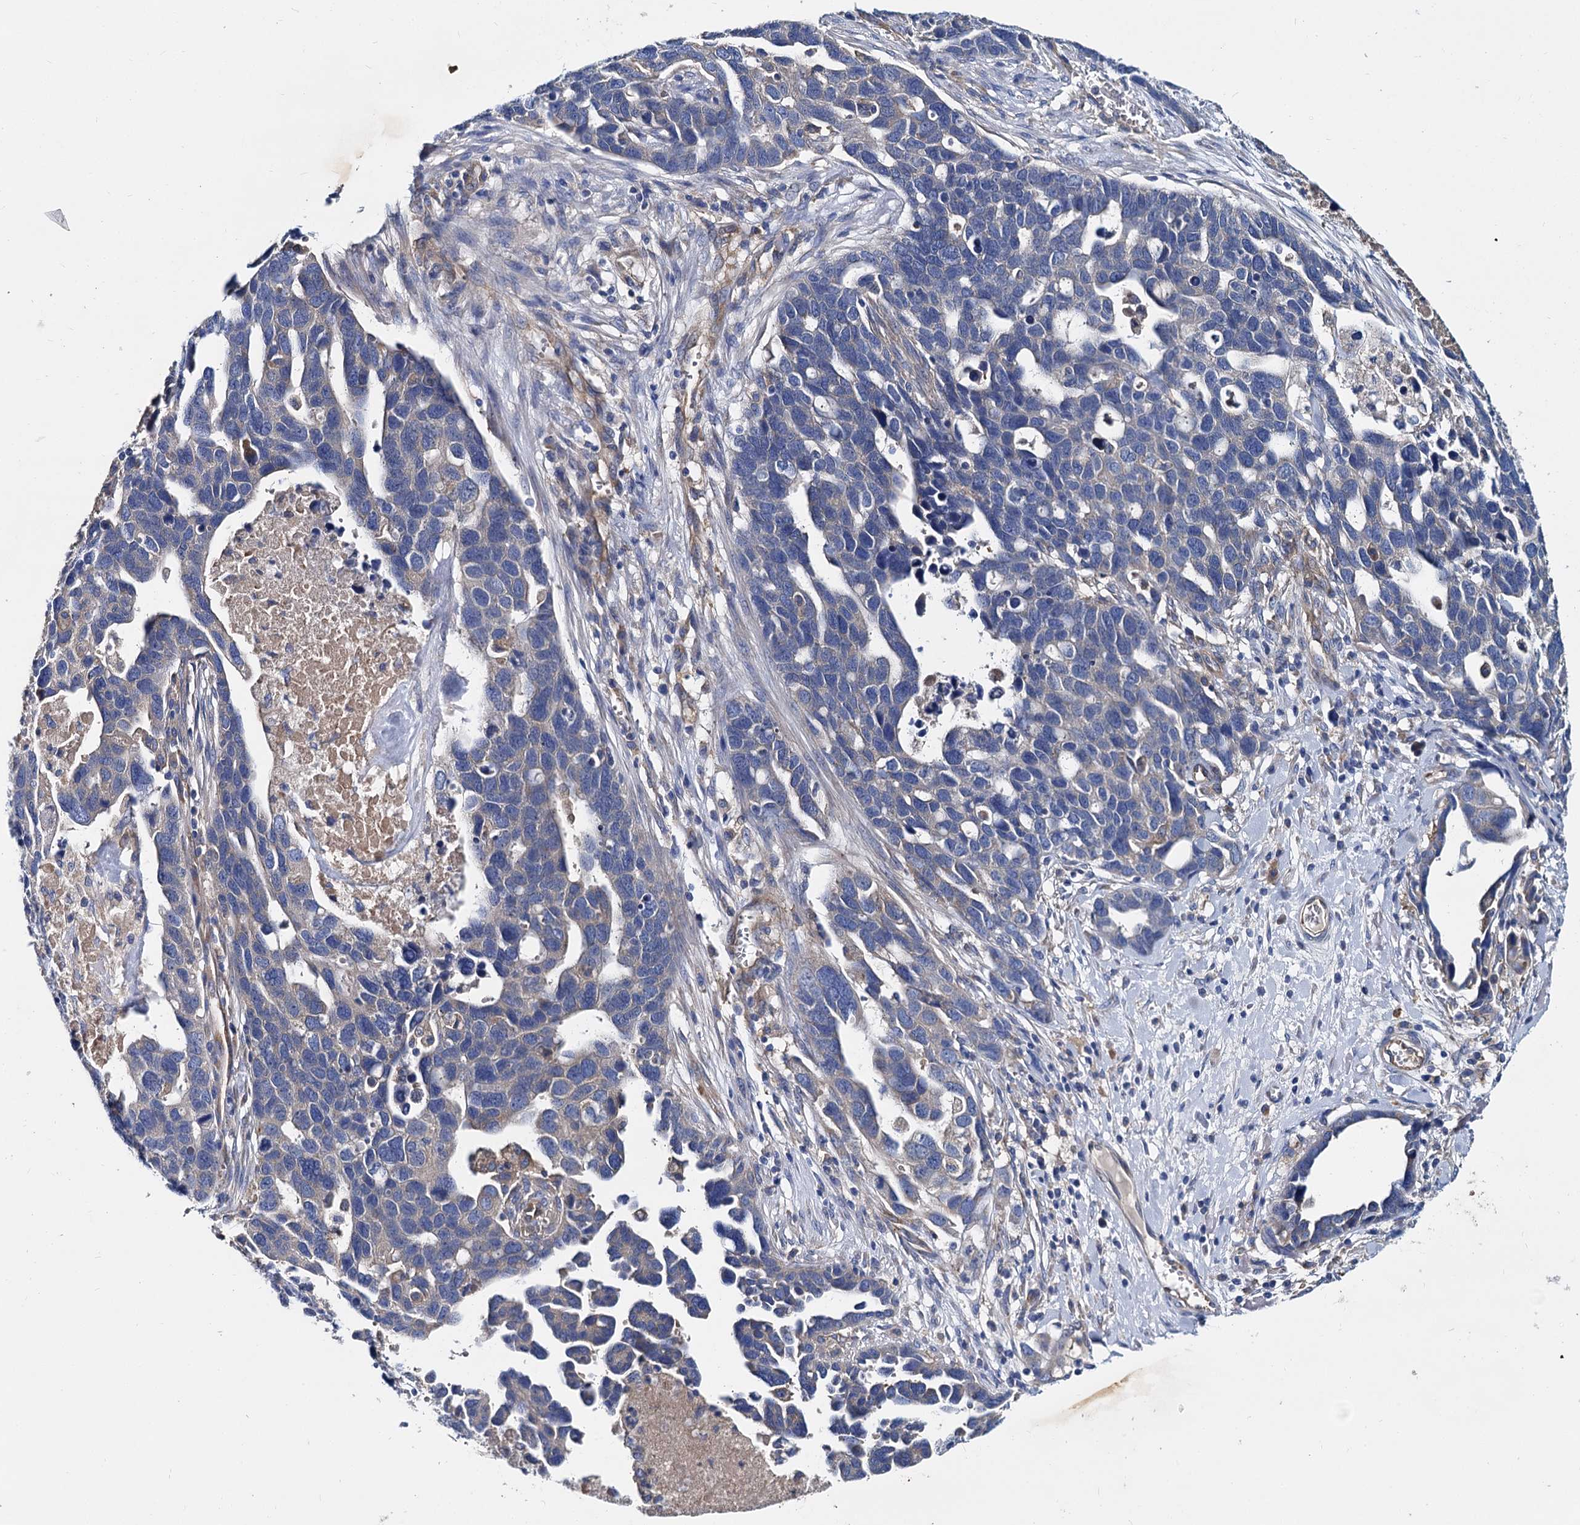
{"staining": {"intensity": "weak", "quantity": "<25%", "location": "cytoplasmic/membranous"}, "tissue": "ovarian cancer", "cell_type": "Tumor cells", "image_type": "cancer", "snomed": [{"axis": "morphology", "description": "Cystadenocarcinoma, serous, NOS"}, {"axis": "topography", "description": "Ovary"}], "caption": "An IHC image of ovarian cancer is shown. There is no staining in tumor cells of ovarian cancer.", "gene": "QARS1", "patient": {"sex": "female", "age": 54}}